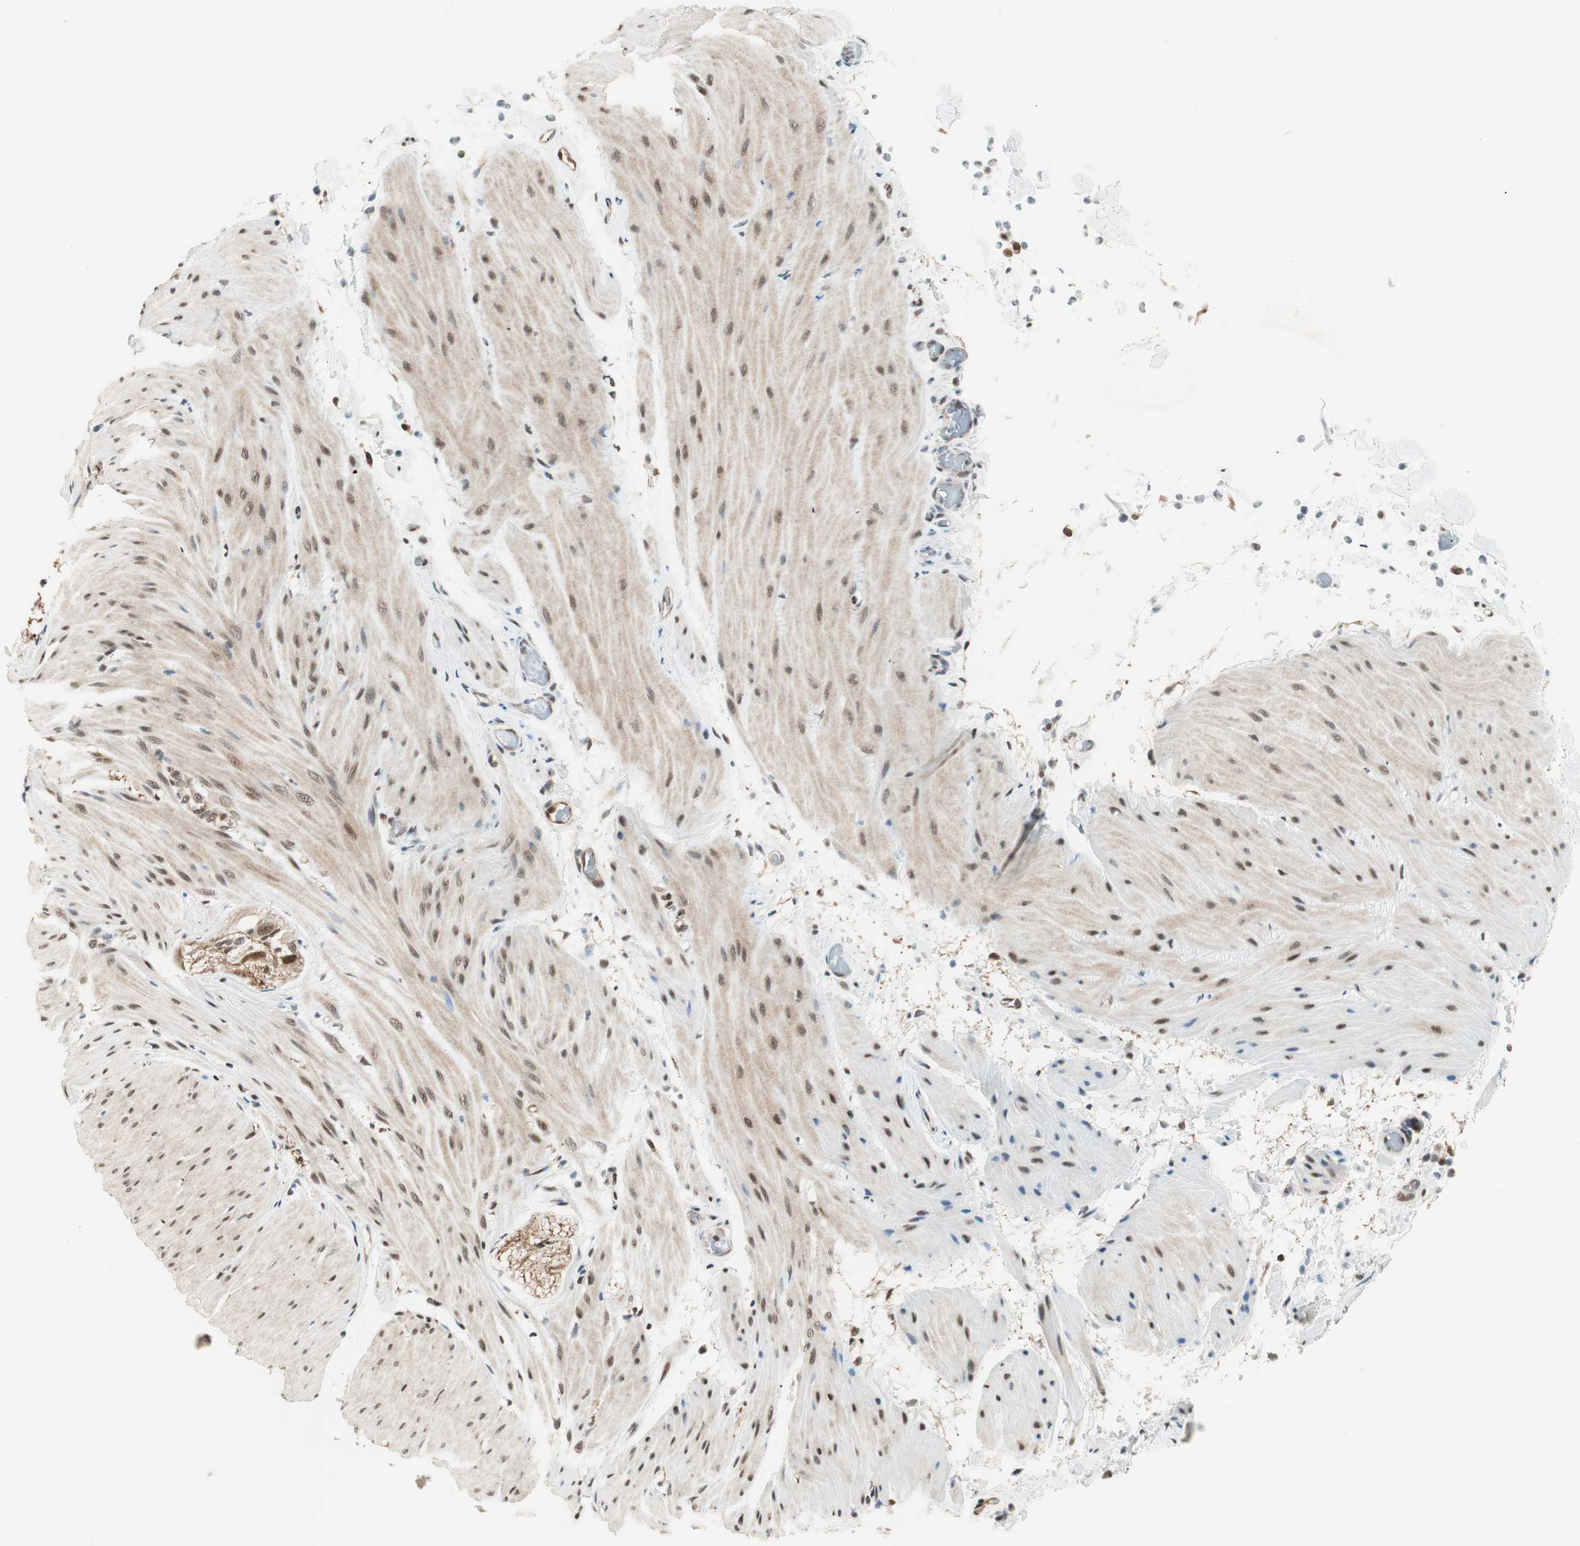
{"staining": {"intensity": "weak", "quantity": ">75%", "location": "cytoplasmic/membranous,nuclear"}, "tissue": "smooth muscle", "cell_type": "Smooth muscle cells", "image_type": "normal", "snomed": [{"axis": "morphology", "description": "Normal tissue, NOS"}, {"axis": "topography", "description": "Smooth muscle"}, {"axis": "topography", "description": "Colon"}], "caption": "Smooth muscle cells display low levels of weak cytoplasmic/membranous,nuclear positivity in about >75% of cells in benign smooth muscle. (Stains: DAB in brown, nuclei in blue, Microscopy: brightfield microscopy at high magnification).", "gene": "ZBTB17", "patient": {"sex": "male", "age": 67}}